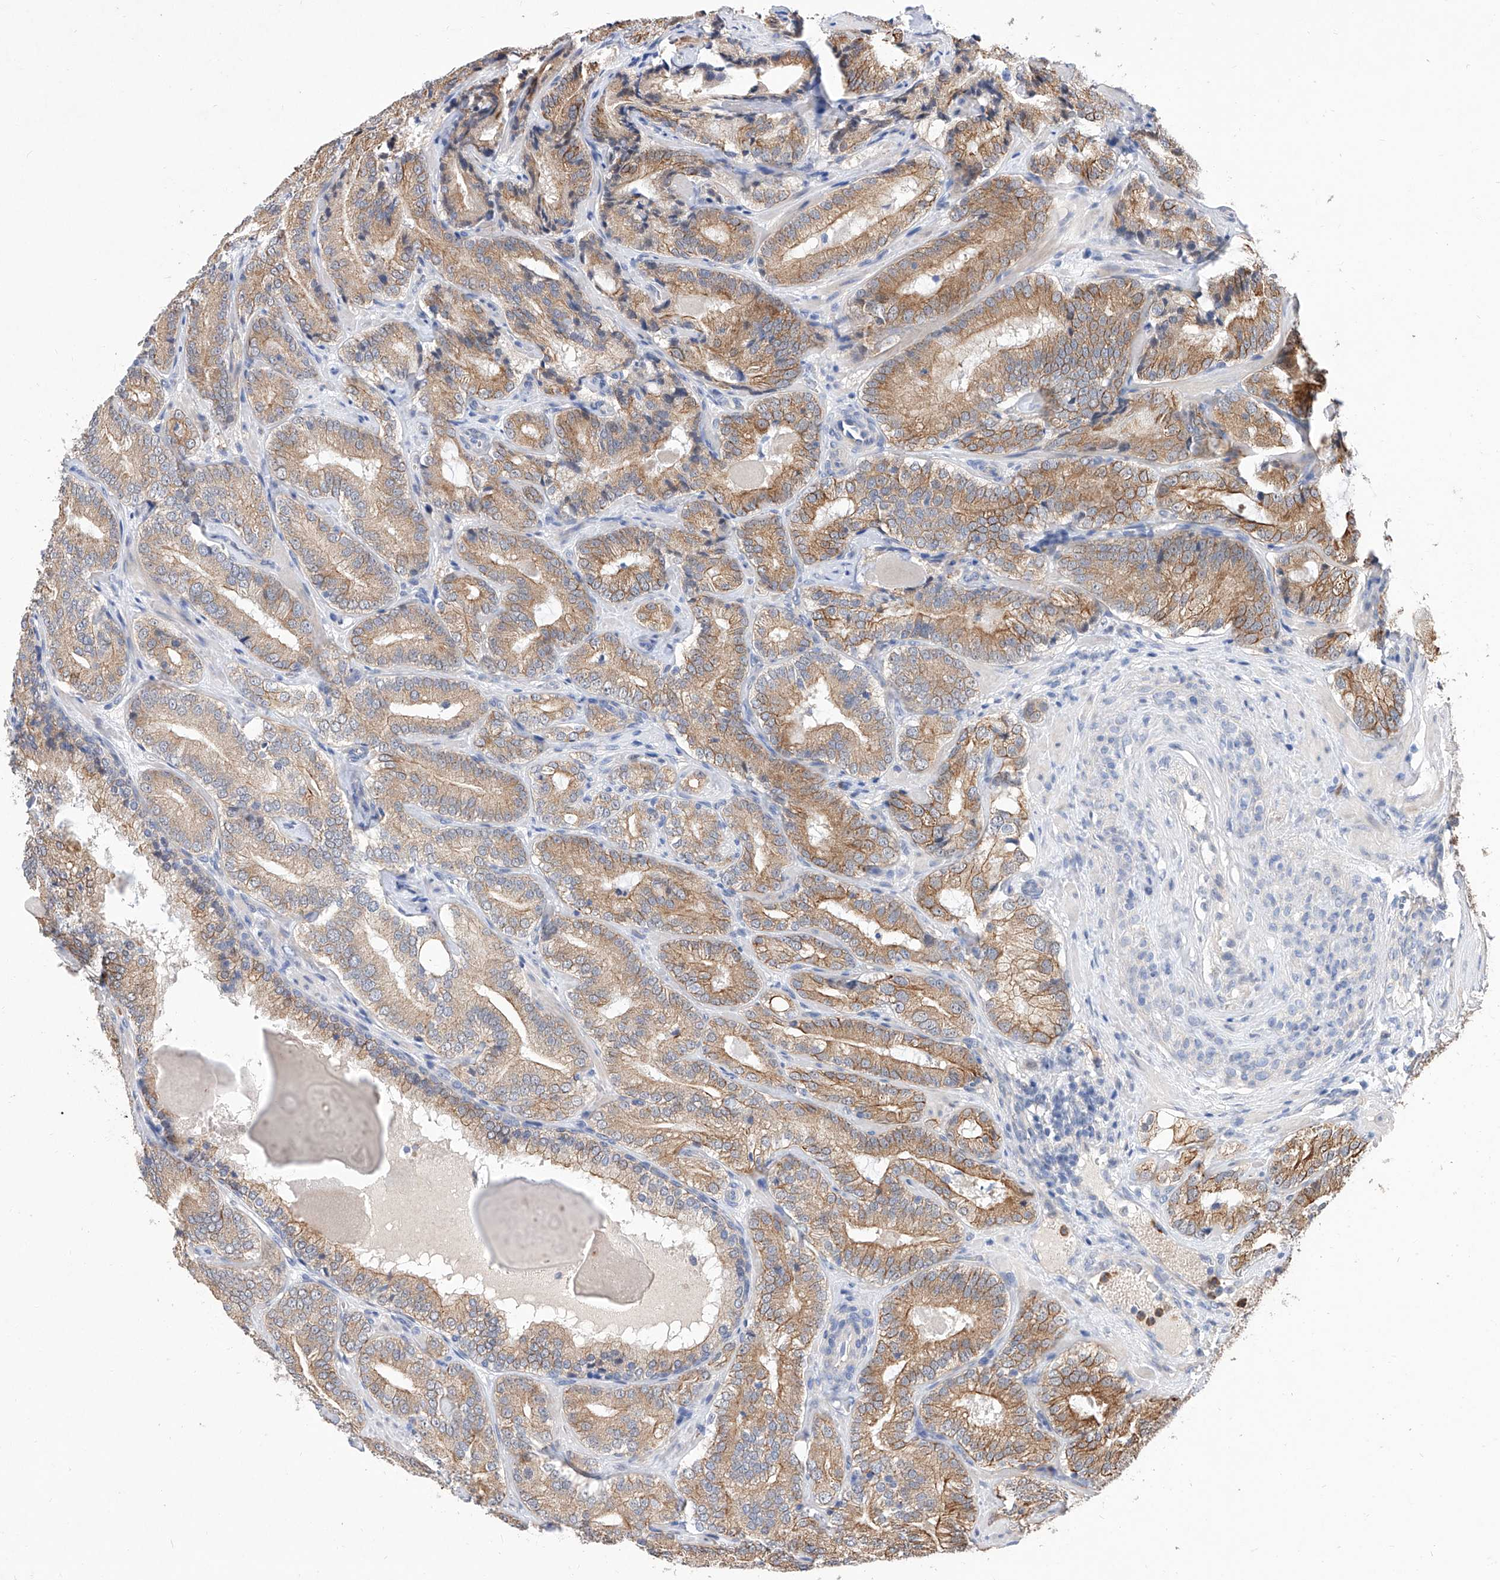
{"staining": {"intensity": "moderate", "quantity": ">75%", "location": "cytoplasmic/membranous"}, "tissue": "prostate cancer", "cell_type": "Tumor cells", "image_type": "cancer", "snomed": [{"axis": "morphology", "description": "Adenocarcinoma, High grade"}, {"axis": "topography", "description": "Prostate"}], "caption": "This micrograph exhibits high-grade adenocarcinoma (prostate) stained with immunohistochemistry to label a protein in brown. The cytoplasmic/membranous of tumor cells show moderate positivity for the protein. Nuclei are counter-stained blue.", "gene": "MFSD4B", "patient": {"sex": "male", "age": 57}}